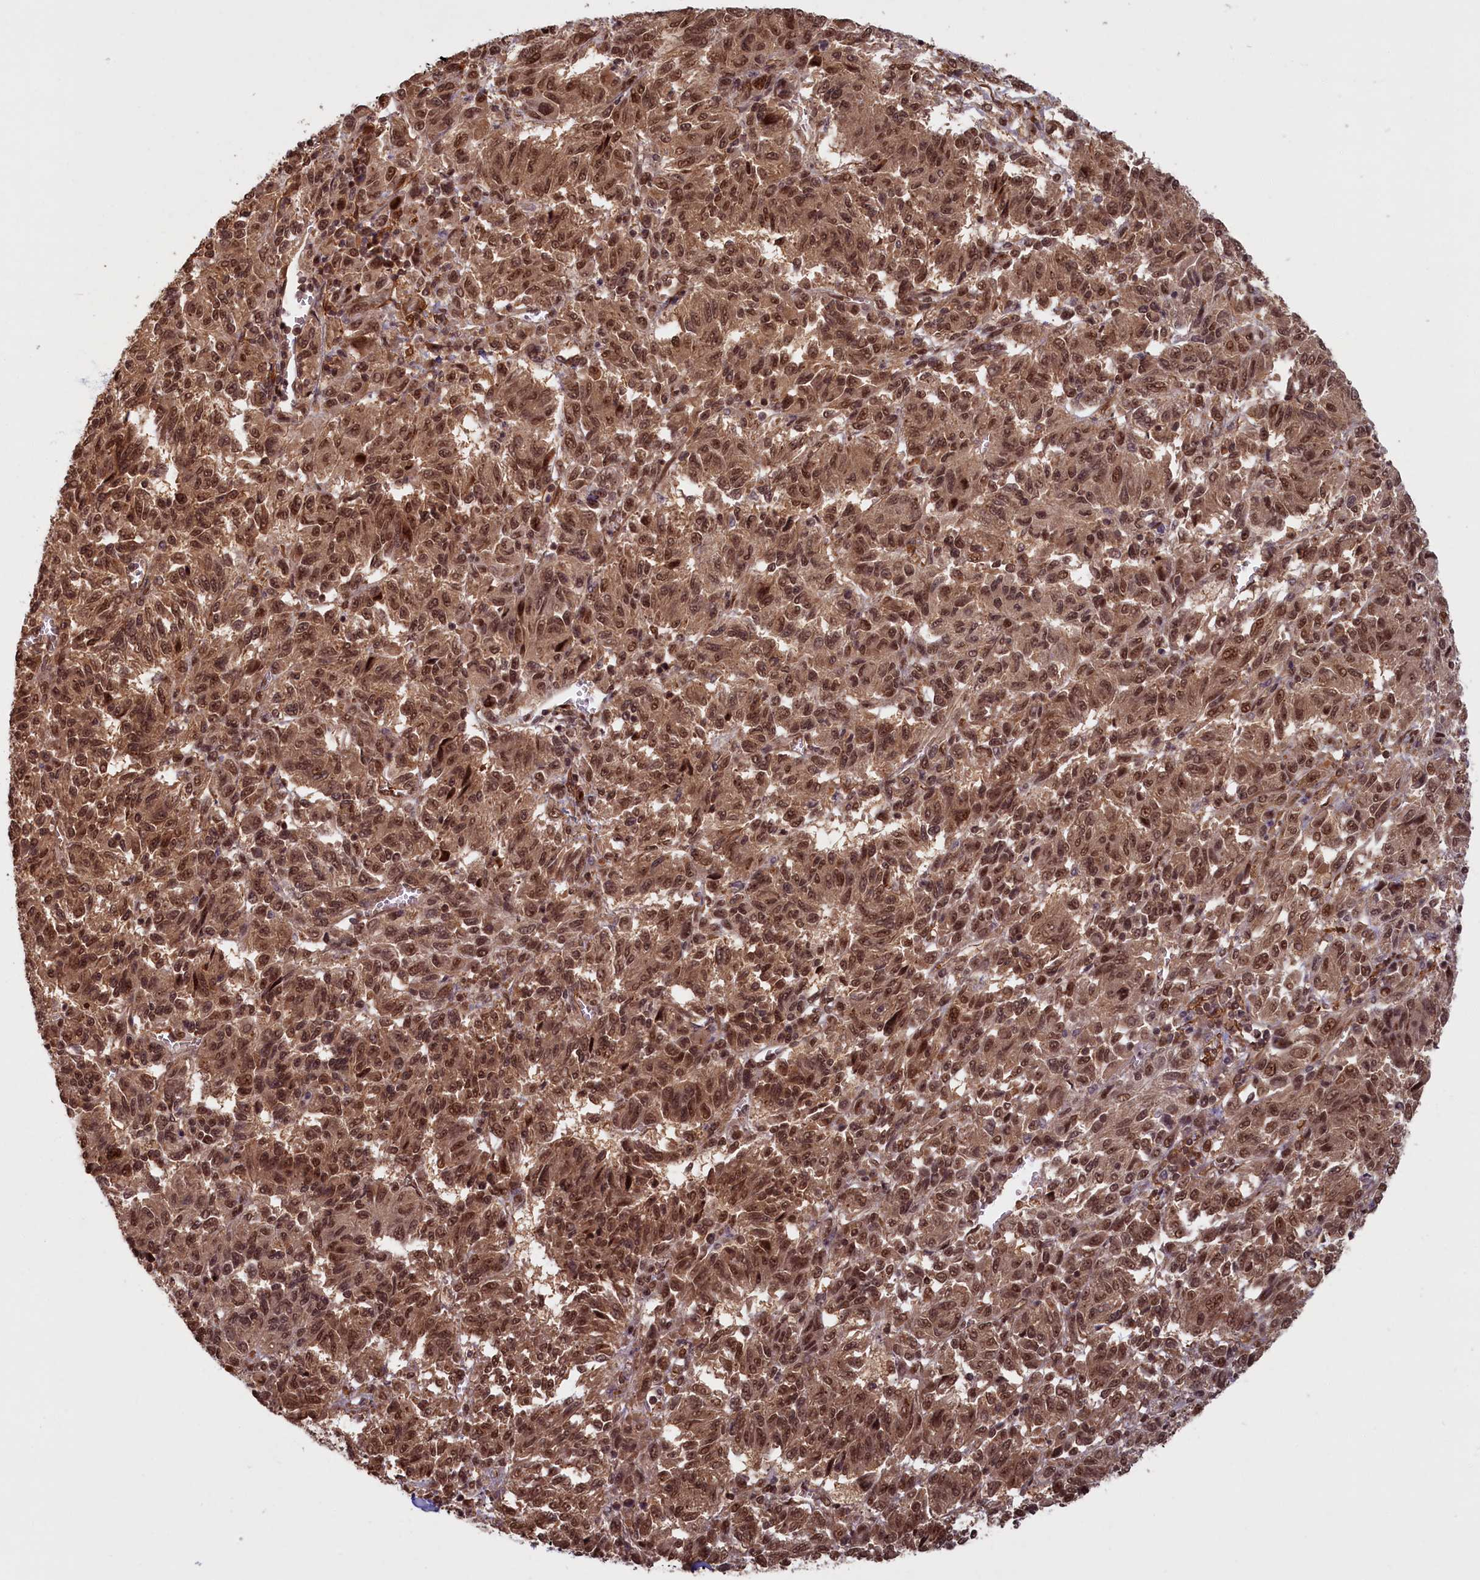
{"staining": {"intensity": "moderate", "quantity": ">75%", "location": "cytoplasmic/membranous,nuclear"}, "tissue": "melanoma", "cell_type": "Tumor cells", "image_type": "cancer", "snomed": [{"axis": "morphology", "description": "Malignant melanoma, Metastatic site"}, {"axis": "topography", "description": "Lung"}], "caption": "Melanoma tissue displays moderate cytoplasmic/membranous and nuclear expression in about >75% of tumor cells (Brightfield microscopy of DAB IHC at high magnification).", "gene": "HIF3A", "patient": {"sex": "male", "age": 64}}